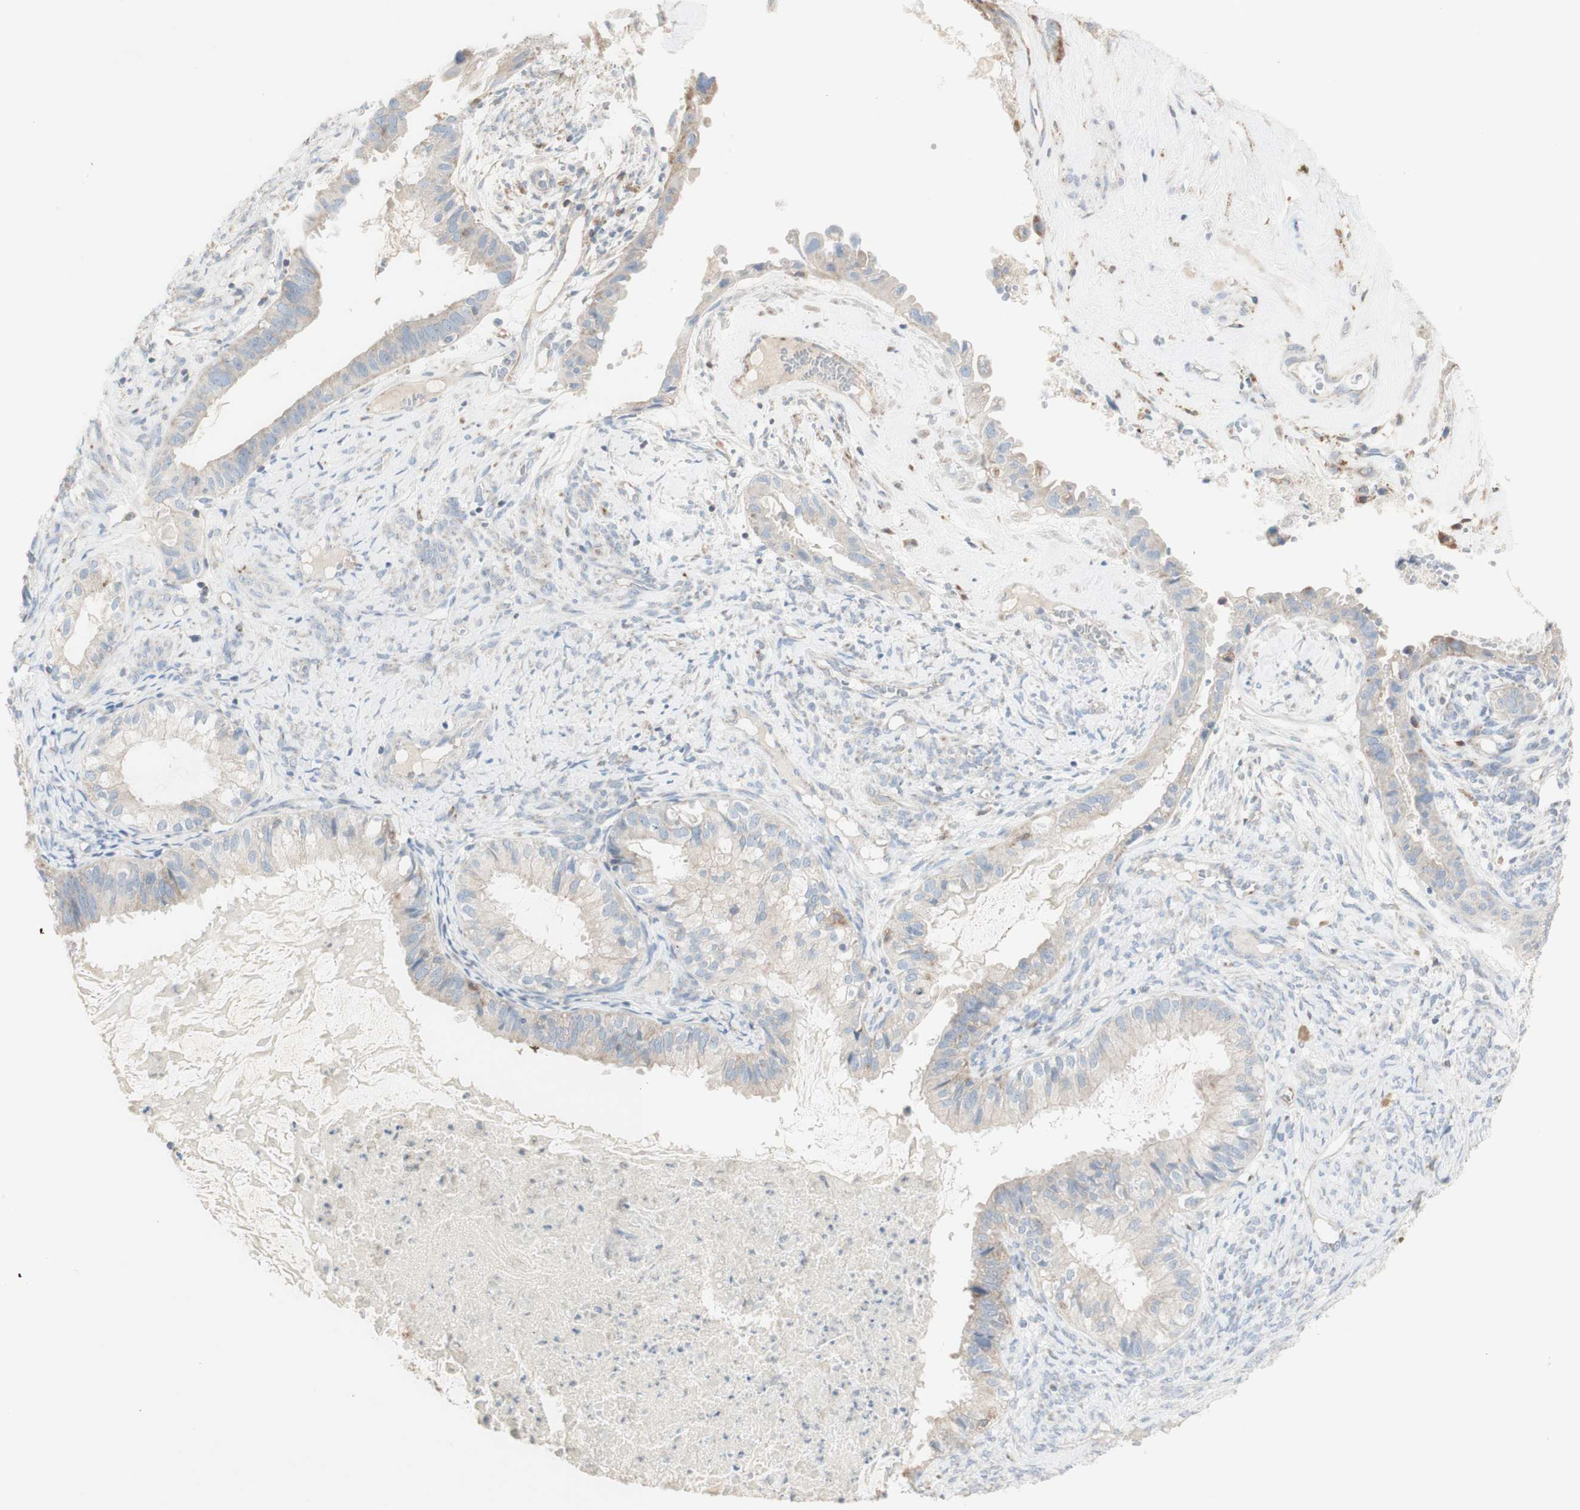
{"staining": {"intensity": "weak", "quantity": "25%-75%", "location": "cytoplasmic/membranous"}, "tissue": "cervical cancer", "cell_type": "Tumor cells", "image_type": "cancer", "snomed": [{"axis": "morphology", "description": "Normal tissue, NOS"}, {"axis": "morphology", "description": "Adenocarcinoma, NOS"}, {"axis": "topography", "description": "Cervix"}, {"axis": "topography", "description": "Endometrium"}], "caption": "A high-resolution histopathology image shows IHC staining of adenocarcinoma (cervical), which shows weak cytoplasmic/membranous staining in about 25%-75% of tumor cells. The staining was performed using DAB to visualize the protein expression in brown, while the nuclei were stained in blue with hematoxylin (Magnification: 20x).", "gene": "CNTNAP1", "patient": {"sex": "female", "age": 86}}